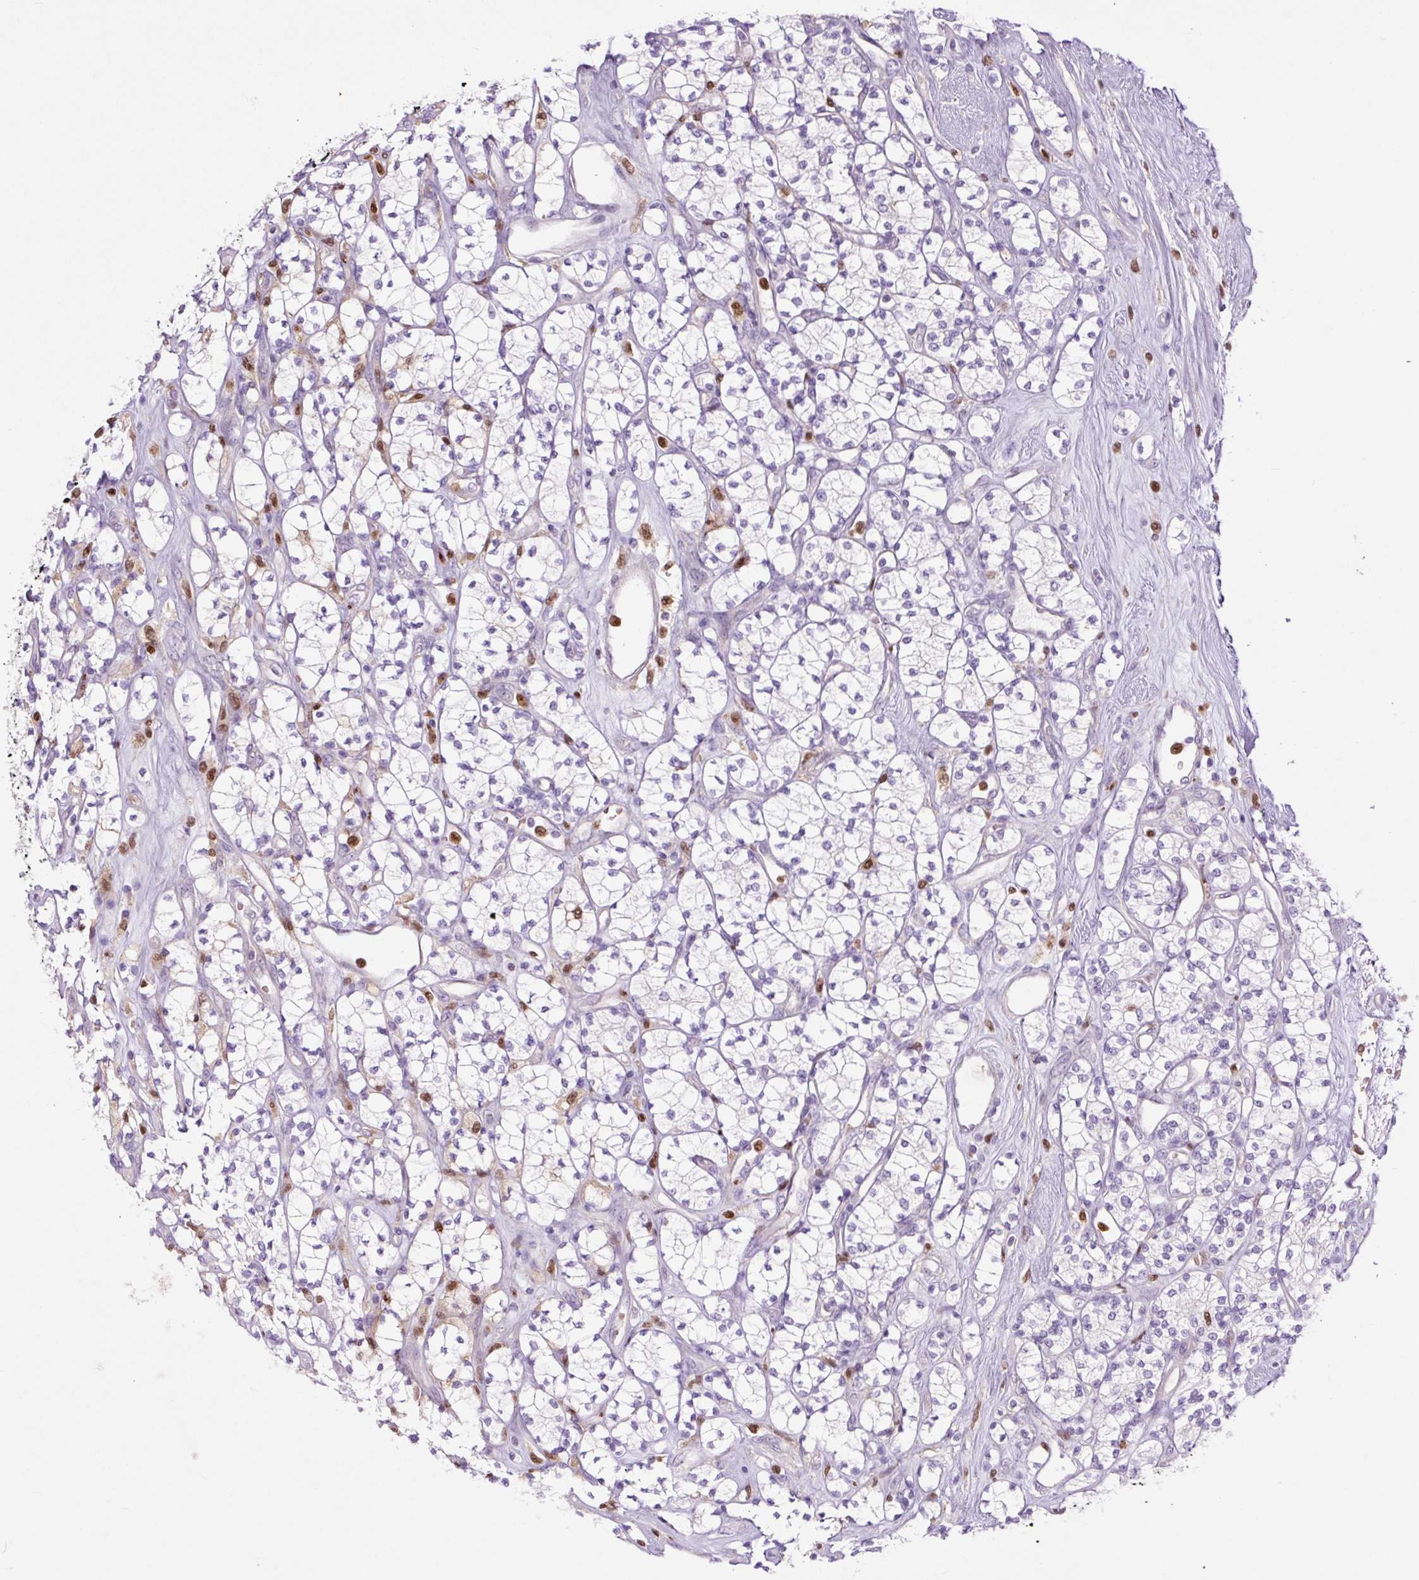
{"staining": {"intensity": "negative", "quantity": "none", "location": "none"}, "tissue": "renal cancer", "cell_type": "Tumor cells", "image_type": "cancer", "snomed": [{"axis": "morphology", "description": "Adenocarcinoma, NOS"}, {"axis": "topography", "description": "Kidney"}], "caption": "This is a histopathology image of immunohistochemistry (IHC) staining of renal cancer, which shows no staining in tumor cells.", "gene": "SPI1", "patient": {"sex": "male", "age": 77}}